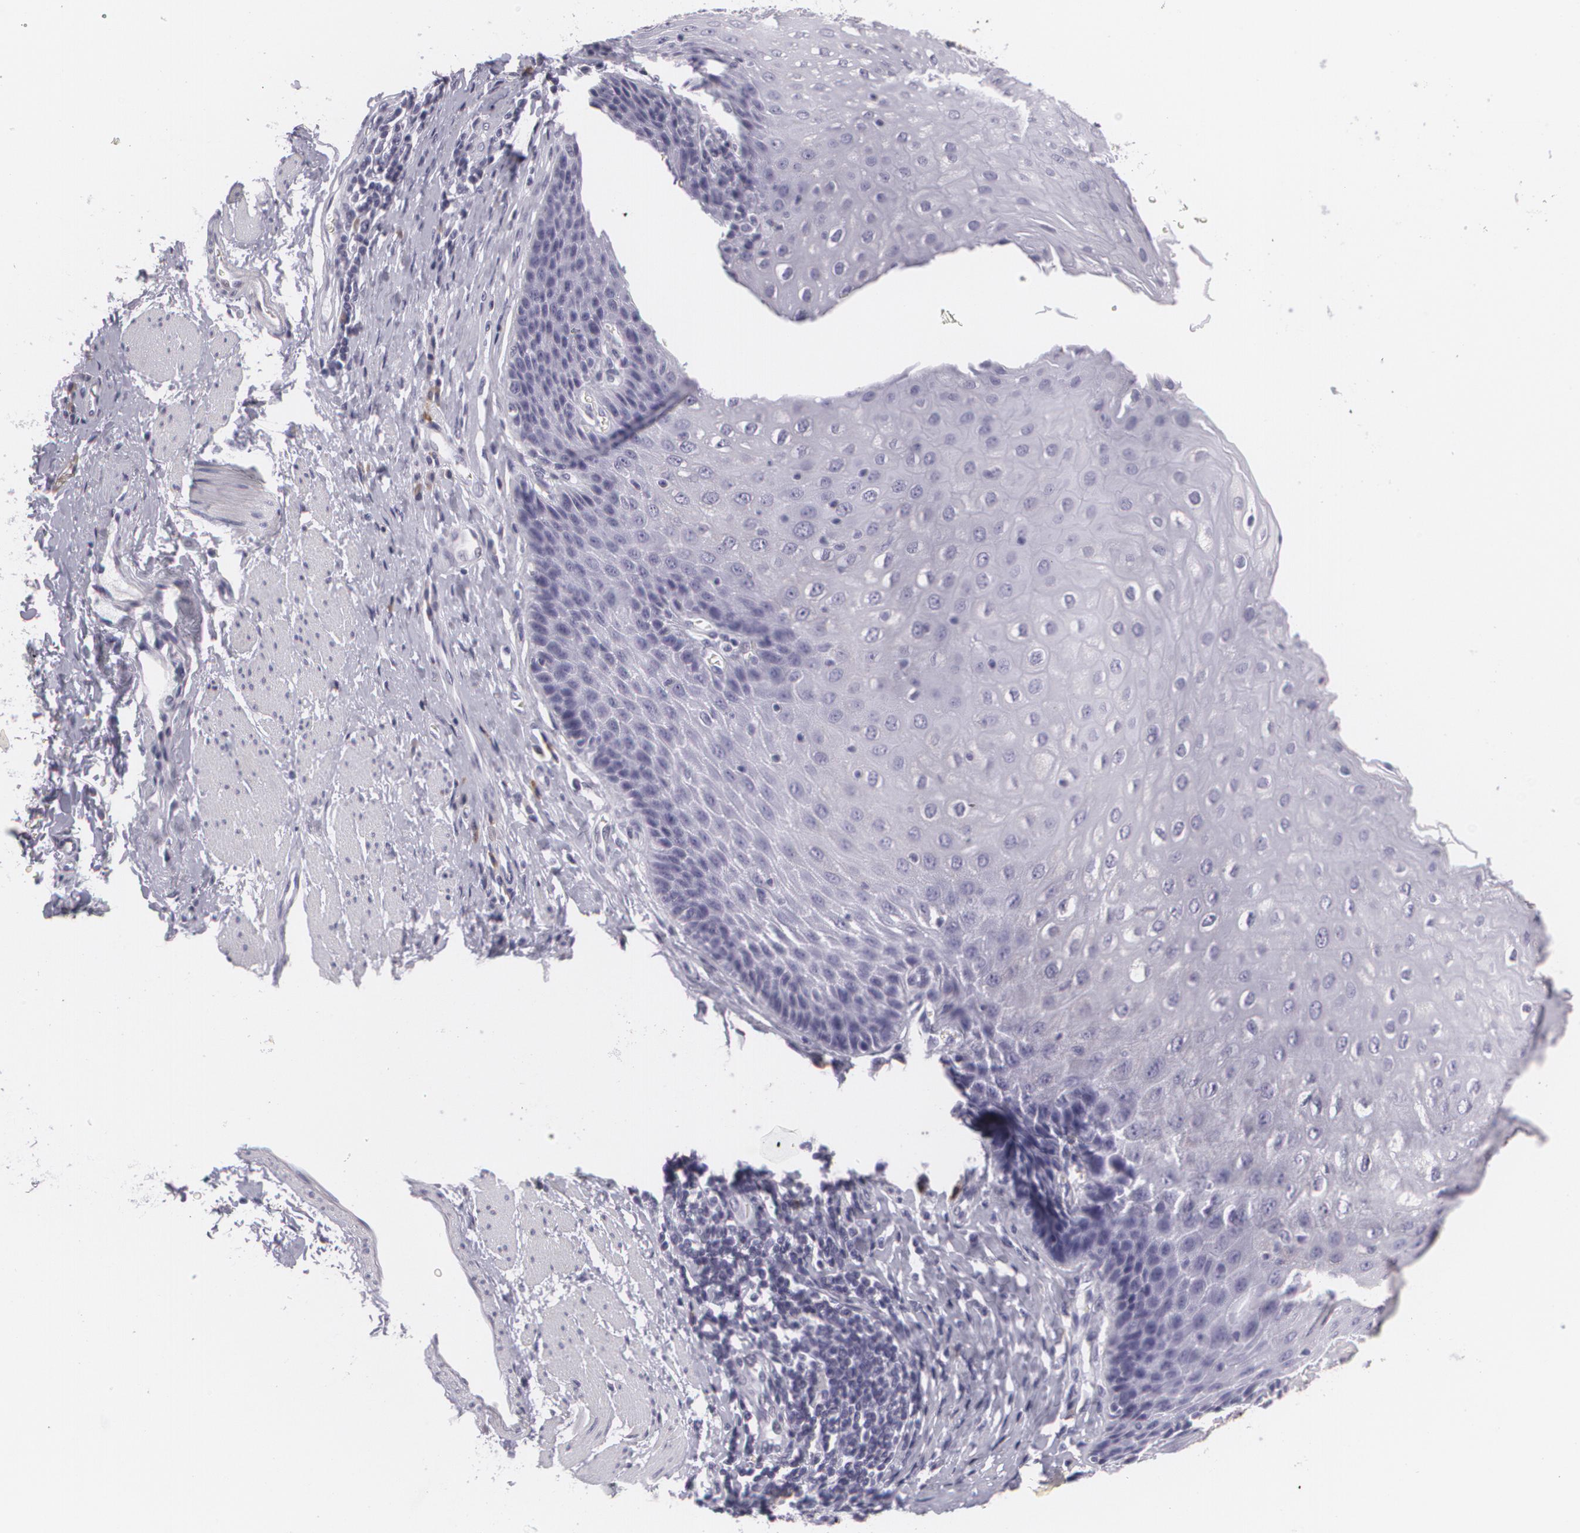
{"staining": {"intensity": "negative", "quantity": "none", "location": "none"}, "tissue": "esophagus", "cell_type": "Squamous epithelial cells", "image_type": "normal", "snomed": [{"axis": "morphology", "description": "Normal tissue, NOS"}, {"axis": "topography", "description": "Esophagus"}], "caption": "High magnification brightfield microscopy of unremarkable esophagus stained with DAB (3,3'-diaminobenzidine) (brown) and counterstained with hematoxylin (blue): squamous epithelial cells show no significant expression. Nuclei are stained in blue.", "gene": "MAP2", "patient": {"sex": "female", "age": 61}}